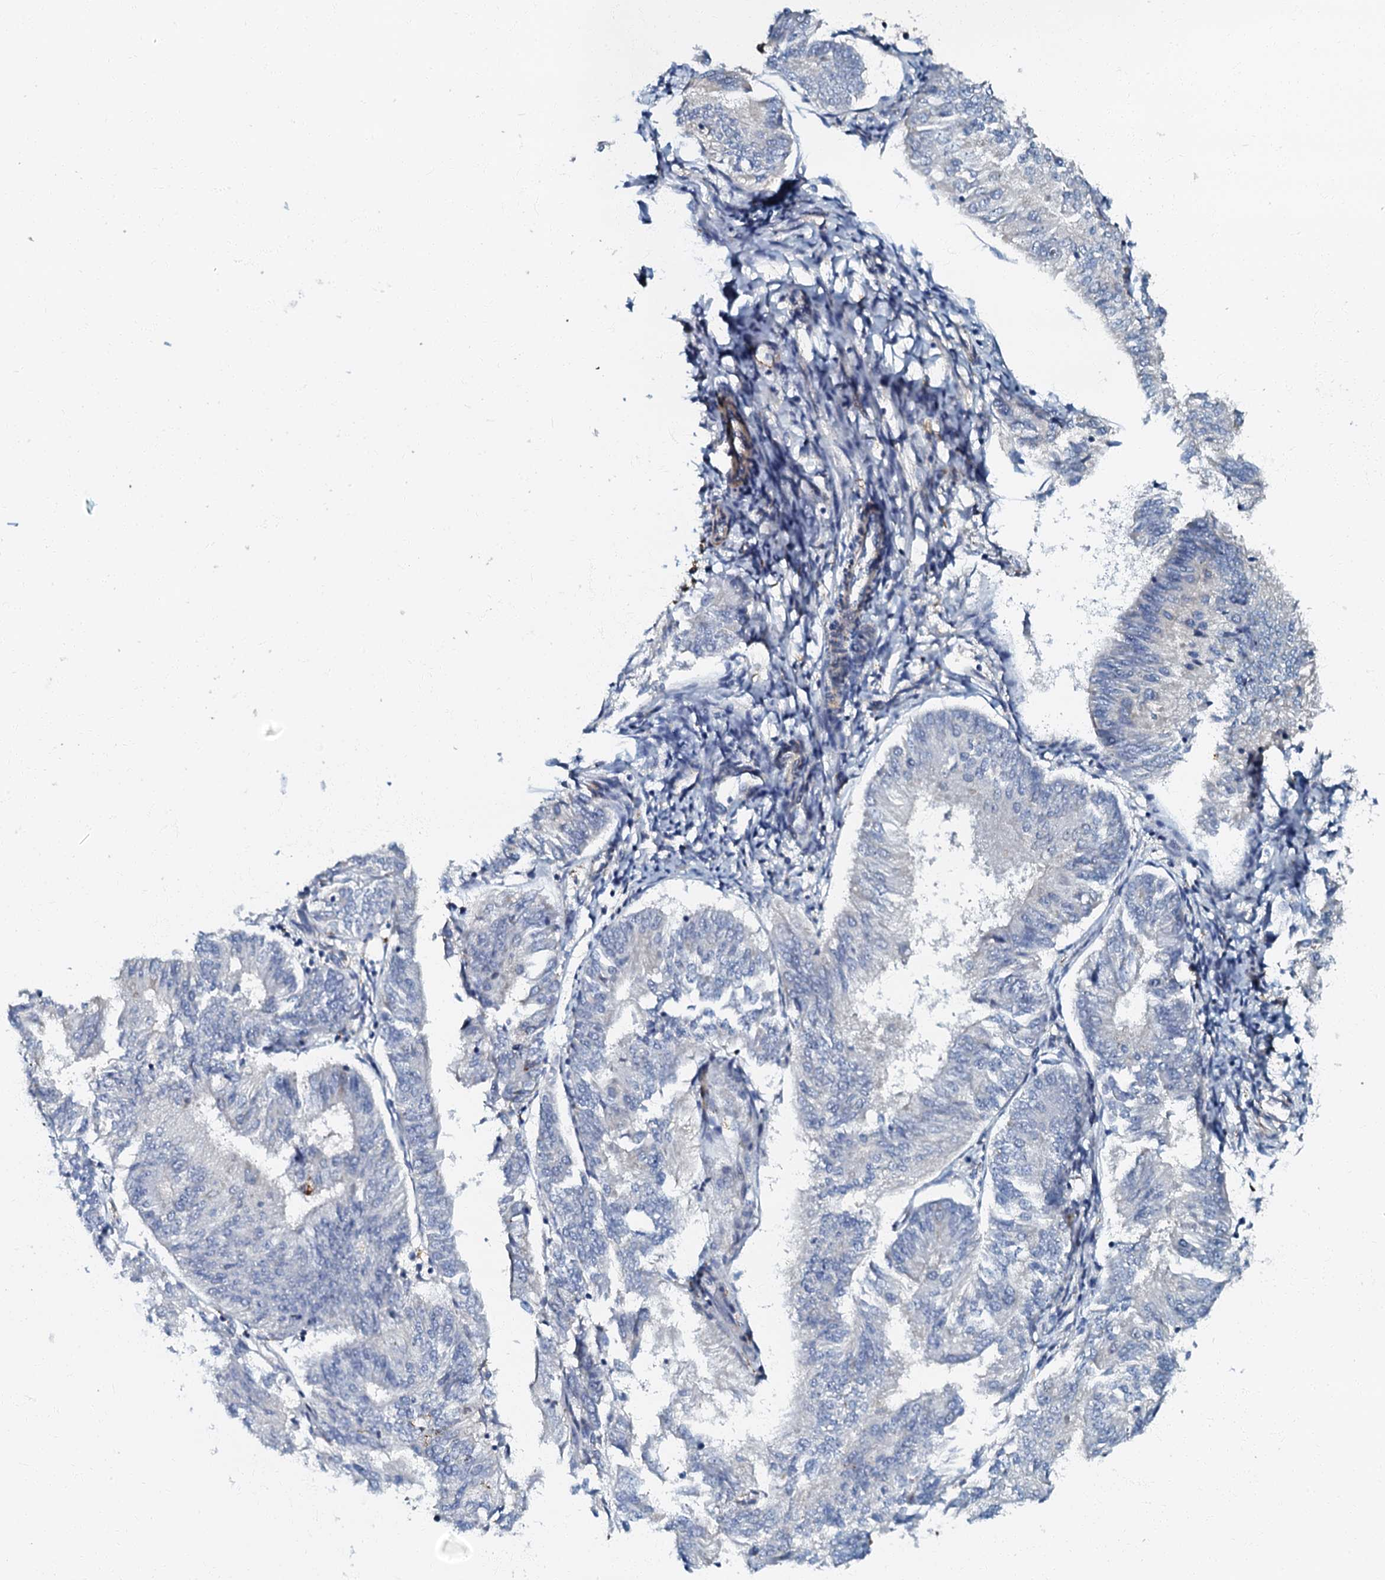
{"staining": {"intensity": "negative", "quantity": "none", "location": "none"}, "tissue": "endometrial cancer", "cell_type": "Tumor cells", "image_type": "cancer", "snomed": [{"axis": "morphology", "description": "Adenocarcinoma, NOS"}, {"axis": "topography", "description": "Endometrium"}], "caption": "Human adenocarcinoma (endometrial) stained for a protein using immunohistochemistry (IHC) demonstrates no expression in tumor cells.", "gene": "OLAH", "patient": {"sex": "female", "age": 58}}